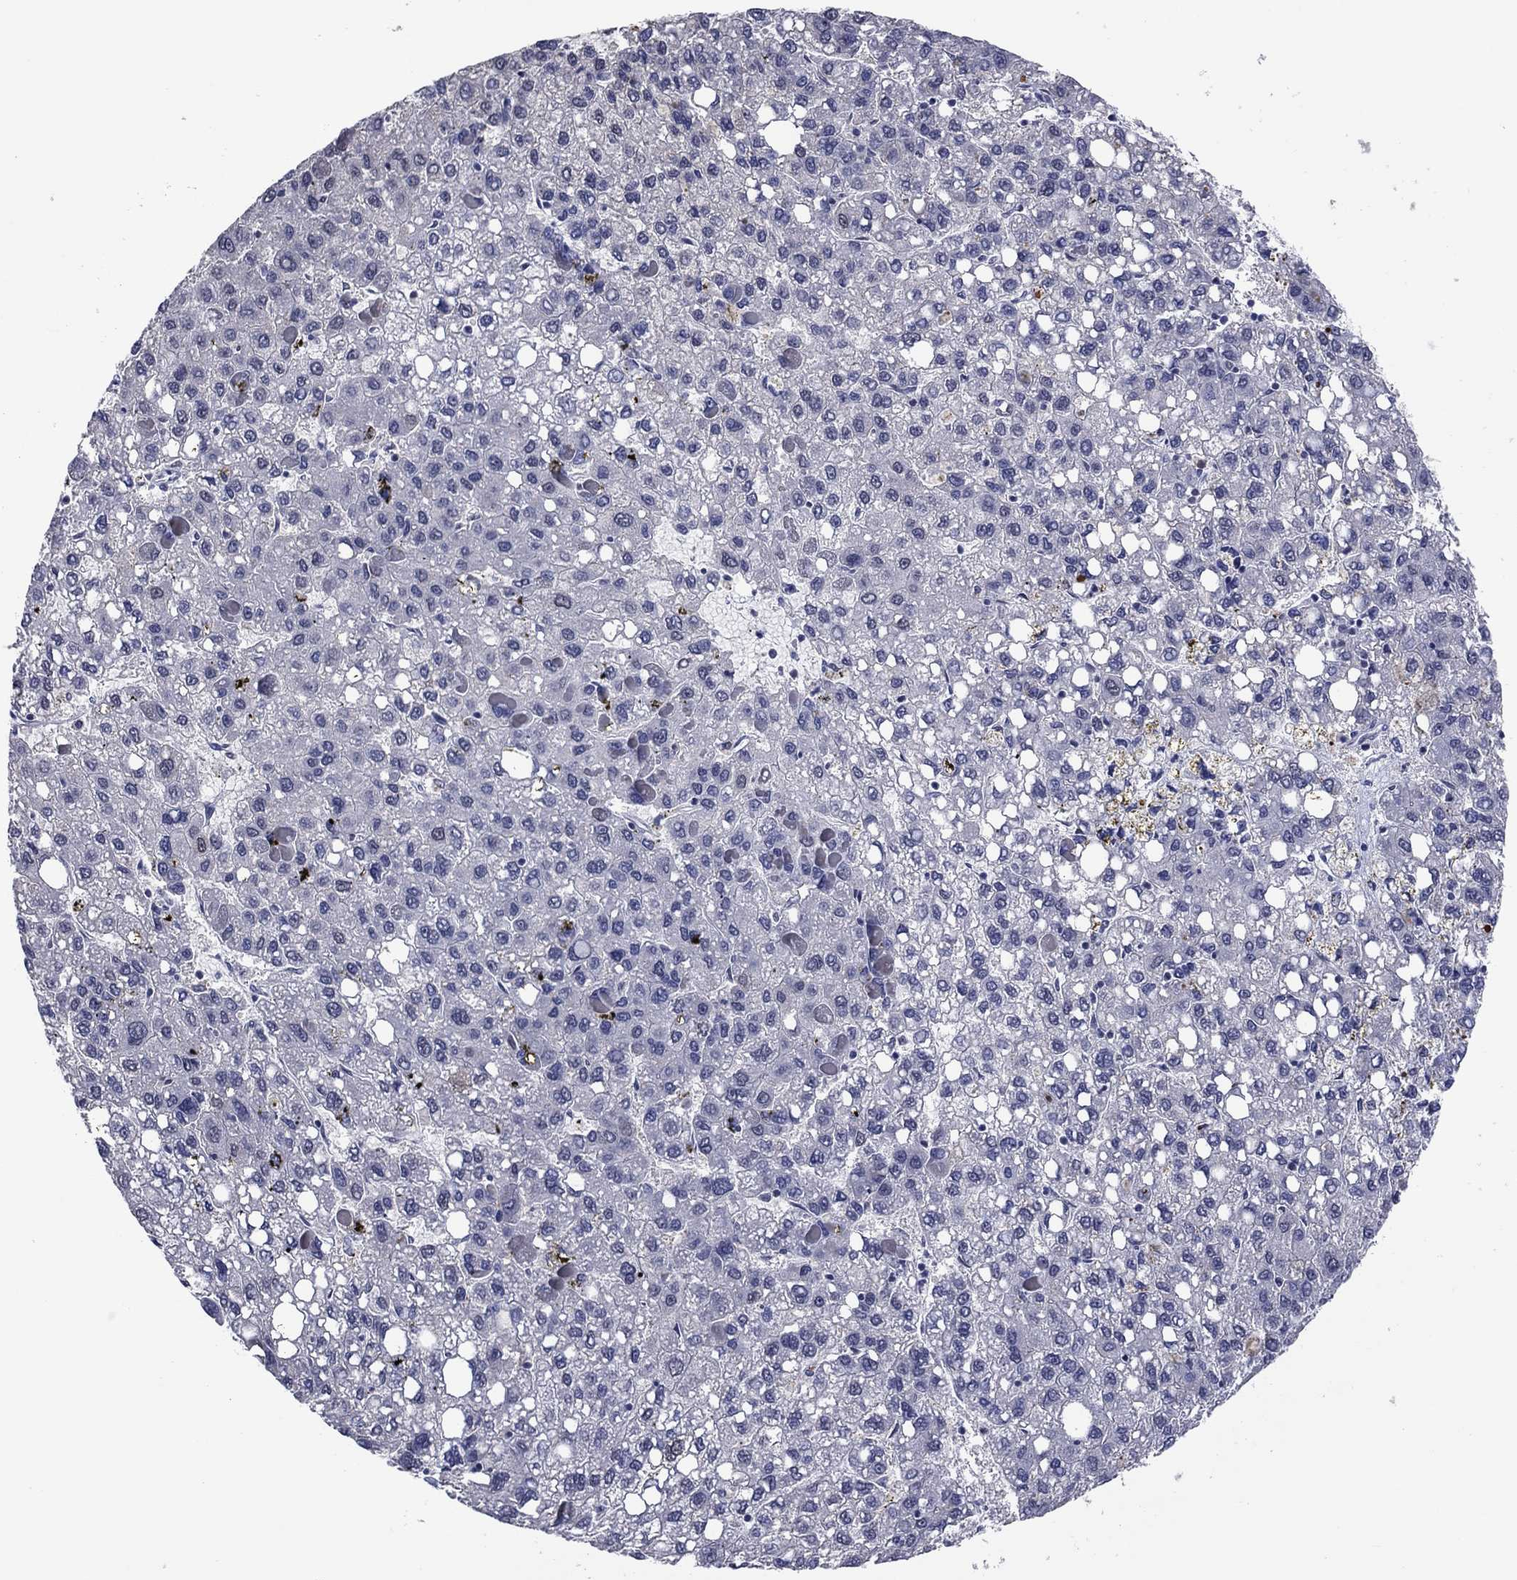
{"staining": {"intensity": "negative", "quantity": "none", "location": "none"}, "tissue": "liver cancer", "cell_type": "Tumor cells", "image_type": "cancer", "snomed": [{"axis": "morphology", "description": "Carcinoma, Hepatocellular, NOS"}, {"axis": "topography", "description": "Liver"}], "caption": "Photomicrograph shows no significant protein staining in tumor cells of liver cancer (hepatocellular carcinoma).", "gene": "TYMS", "patient": {"sex": "female", "age": 82}}